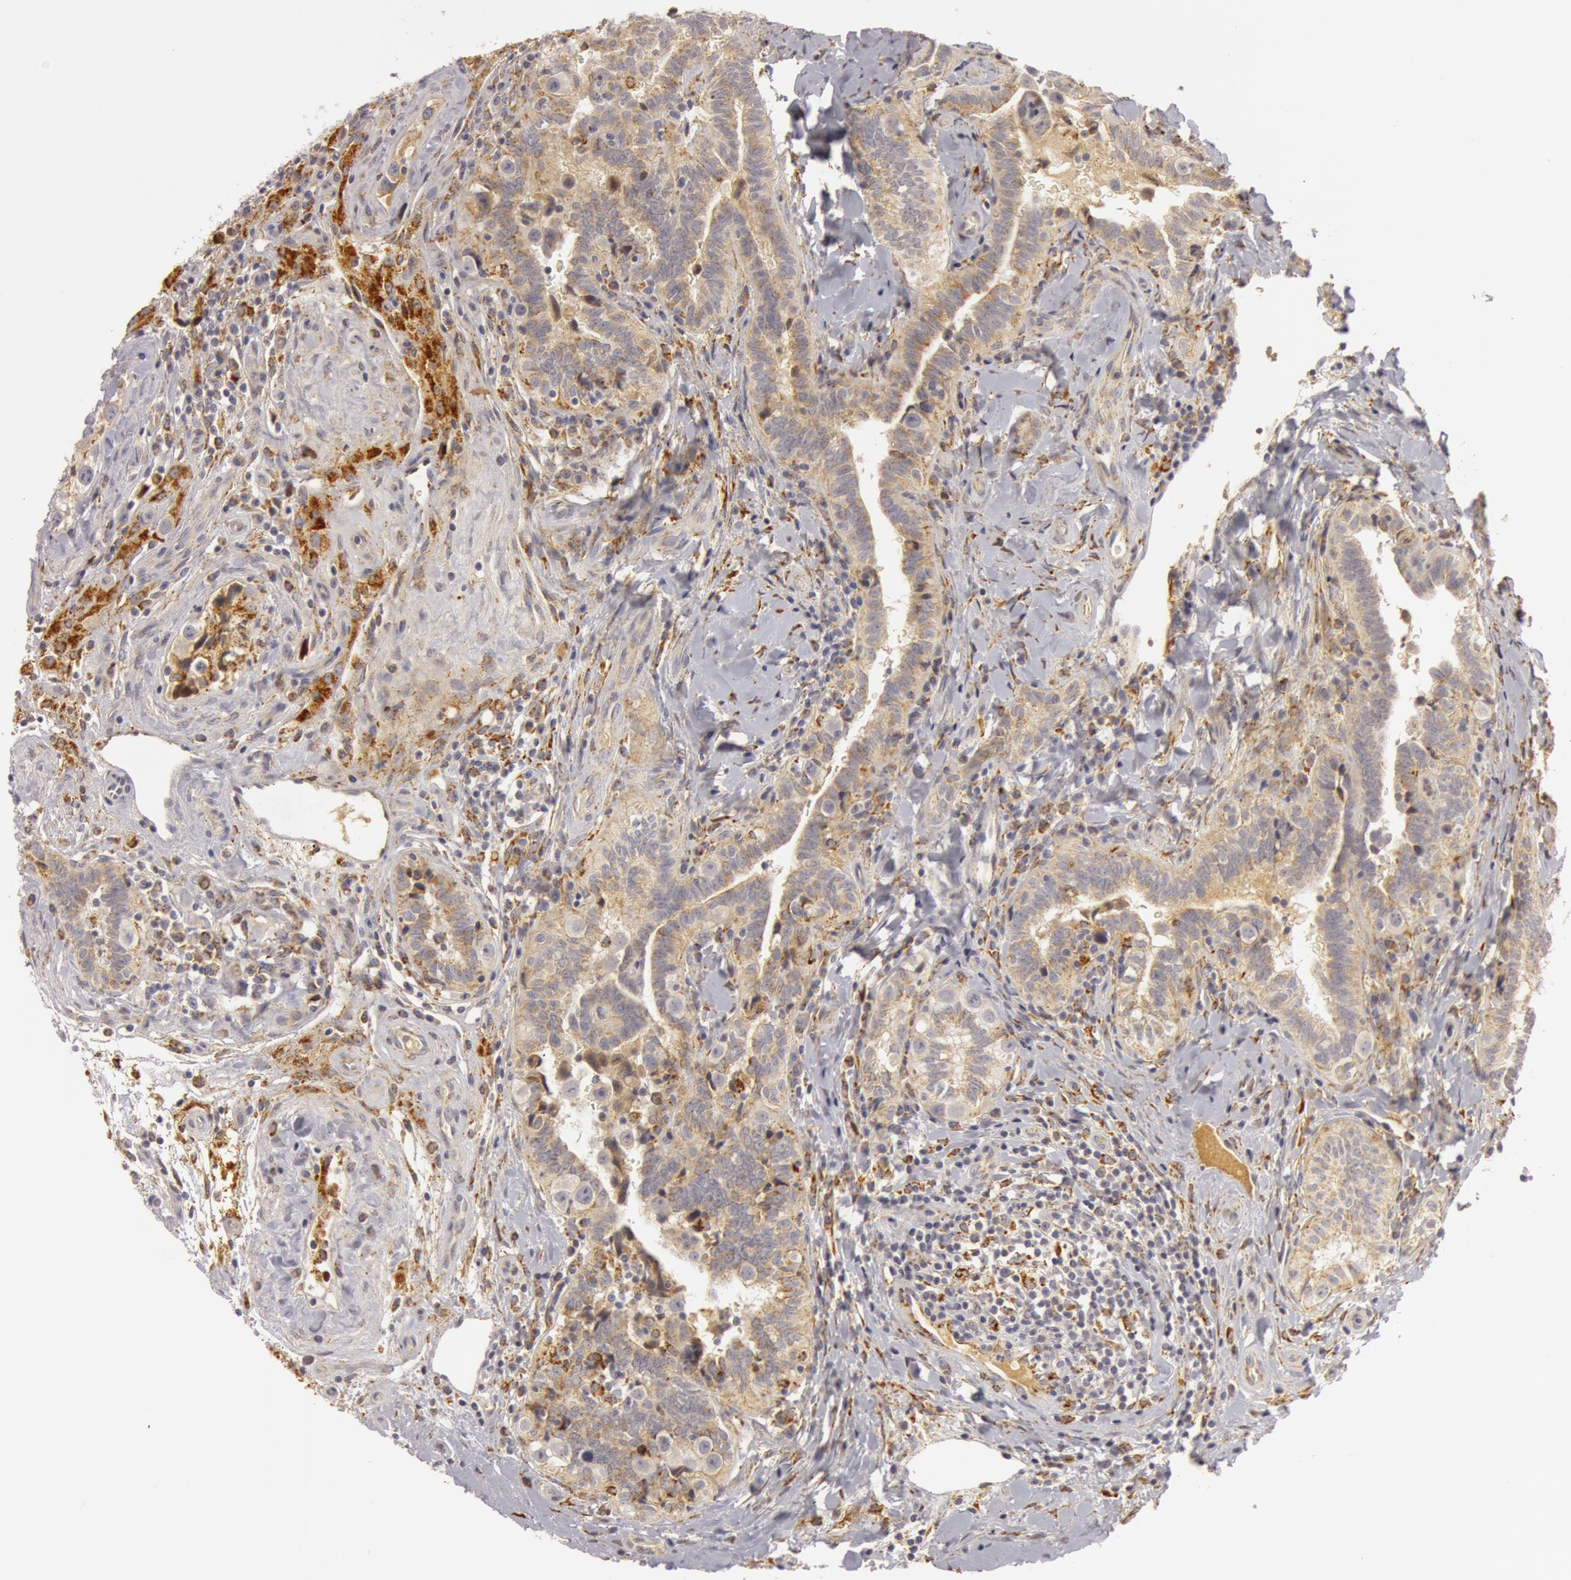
{"staining": {"intensity": "weak", "quantity": ">75%", "location": "cytoplasmic/membranous"}, "tissue": "testis cancer", "cell_type": "Tumor cells", "image_type": "cancer", "snomed": [{"axis": "morphology", "description": "Seminoma, NOS"}, {"axis": "topography", "description": "Testis"}], "caption": "Weak cytoplasmic/membranous protein staining is identified in about >75% of tumor cells in seminoma (testis).", "gene": "C7", "patient": {"sex": "male", "age": 32}}